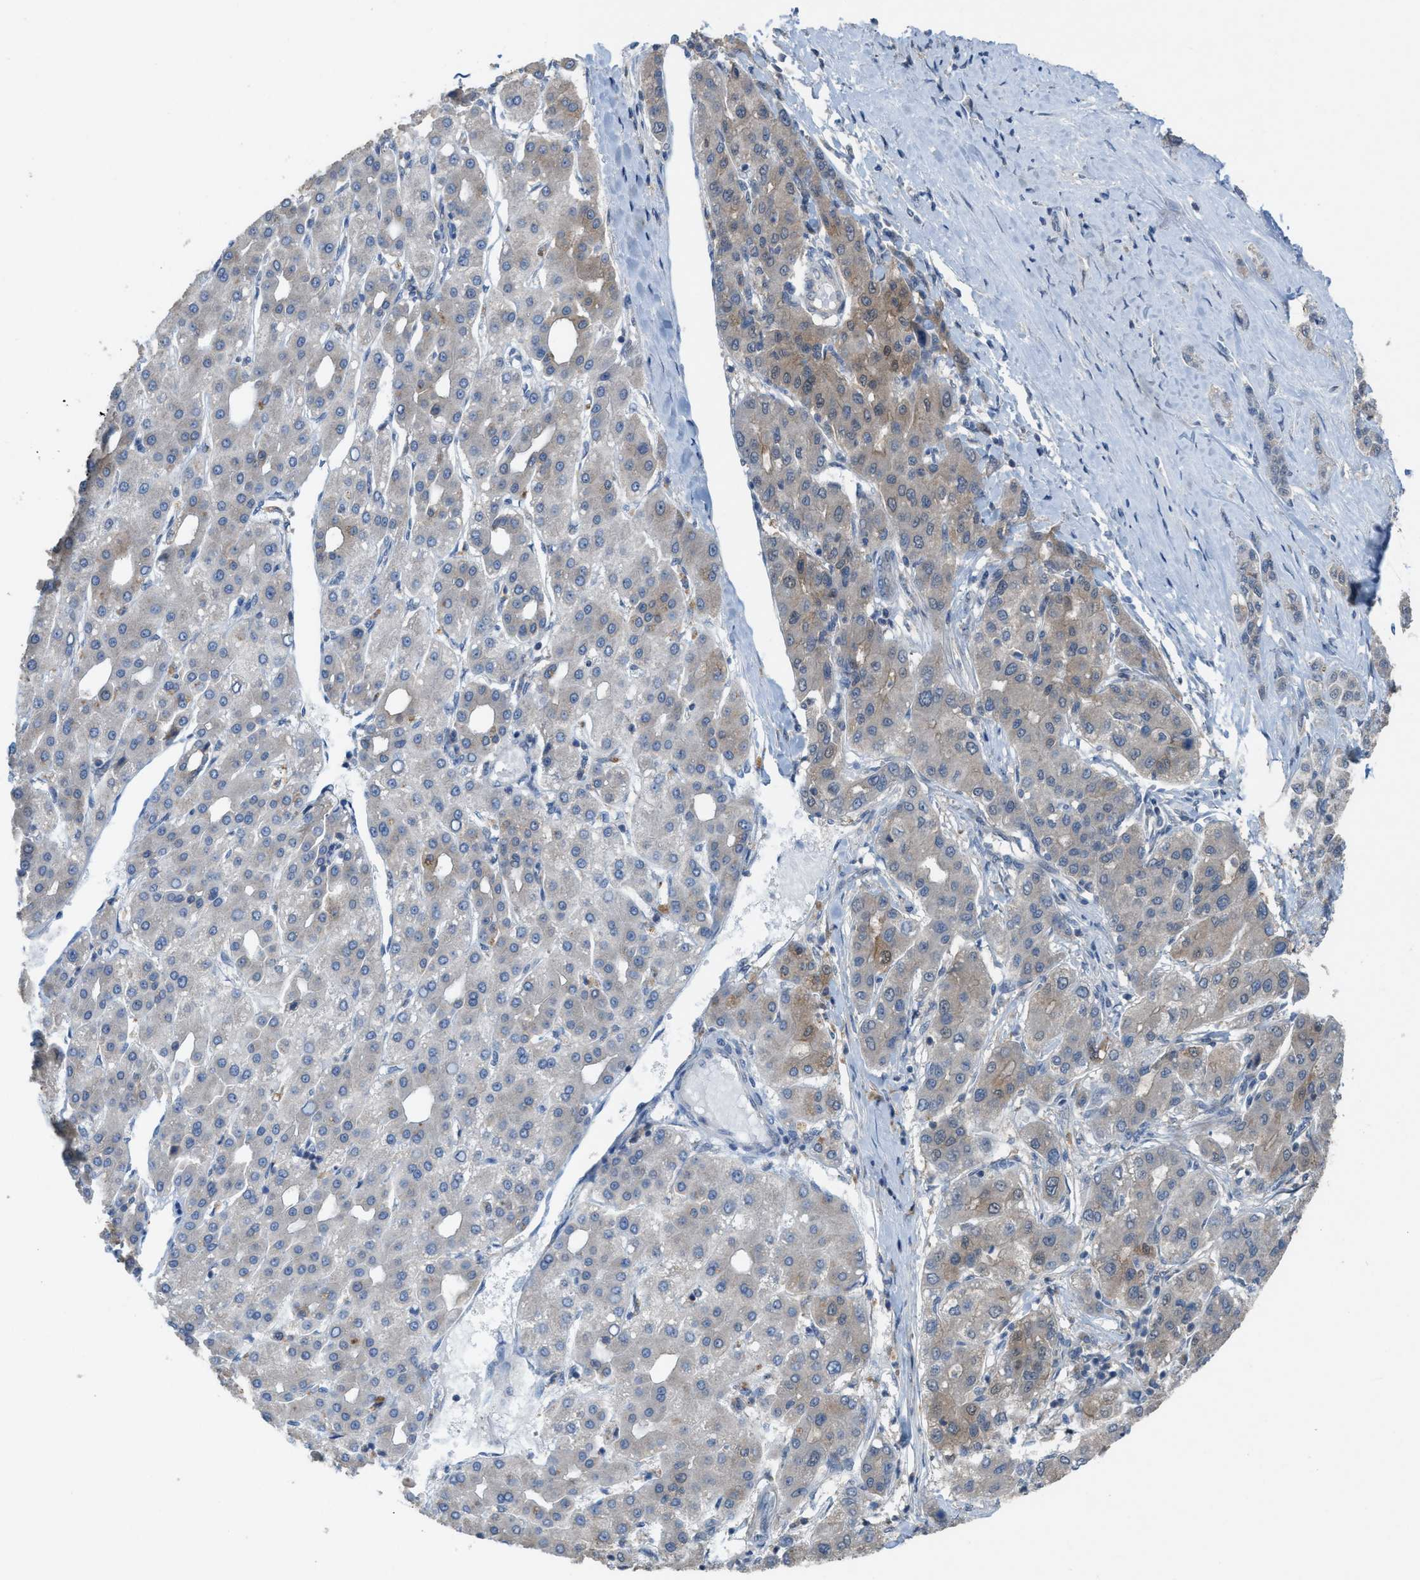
{"staining": {"intensity": "weak", "quantity": "<25%", "location": "cytoplasmic/membranous"}, "tissue": "liver cancer", "cell_type": "Tumor cells", "image_type": "cancer", "snomed": [{"axis": "morphology", "description": "Carcinoma, Hepatocellular, NOS"}, {"axis": "topography", "description": "Liver"}], "caption": "A photomicrograph of human liver hepatocellular carcinoma is negative for staining in tumor cells.", "gene": "PLAA", "patient": {"sex": "male", "age": 65}}